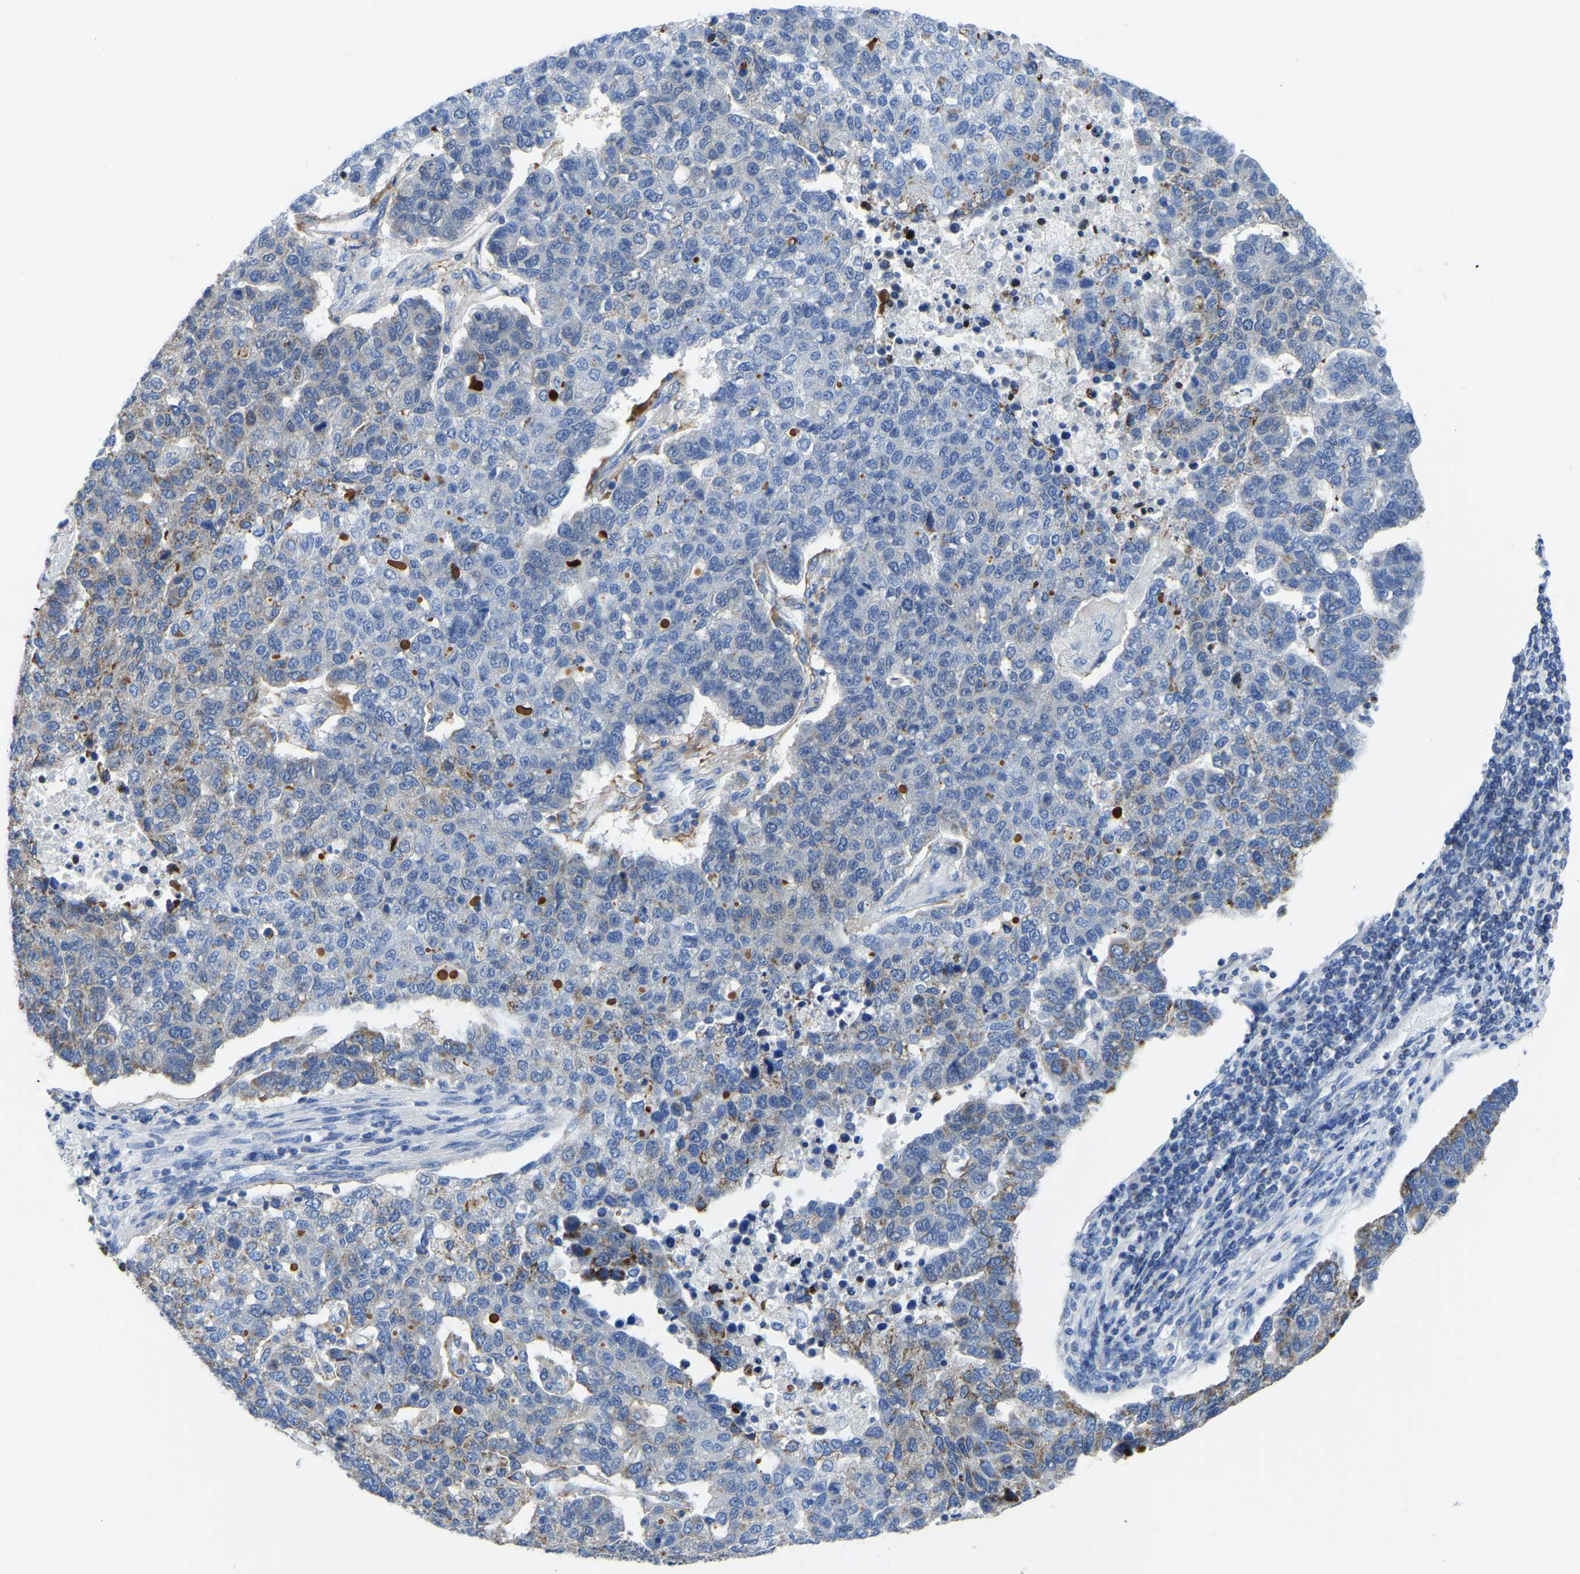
{"staining": {"intensity": "moderate", "quantity": "<25%", "location": "cytoplasmic/membranous"}, "tissue": "pancreatic cancer", "cell_type": "Tumor cells", "image_type": "cancer", "snomed": [{"axis": "morphology", "description": "Adenocarcinoma, NOS"}, {"axis": "topography", "description": "Pancreas"}], "caption": "Tumor cells exhibit low levels of moderate cytoplasmic/membranous staining in approximately <25% of cells in human pancreatic cancer (adenocarcinoma).", "gene": "ETFA", "patient": {"sex": "female", "age": 61}}